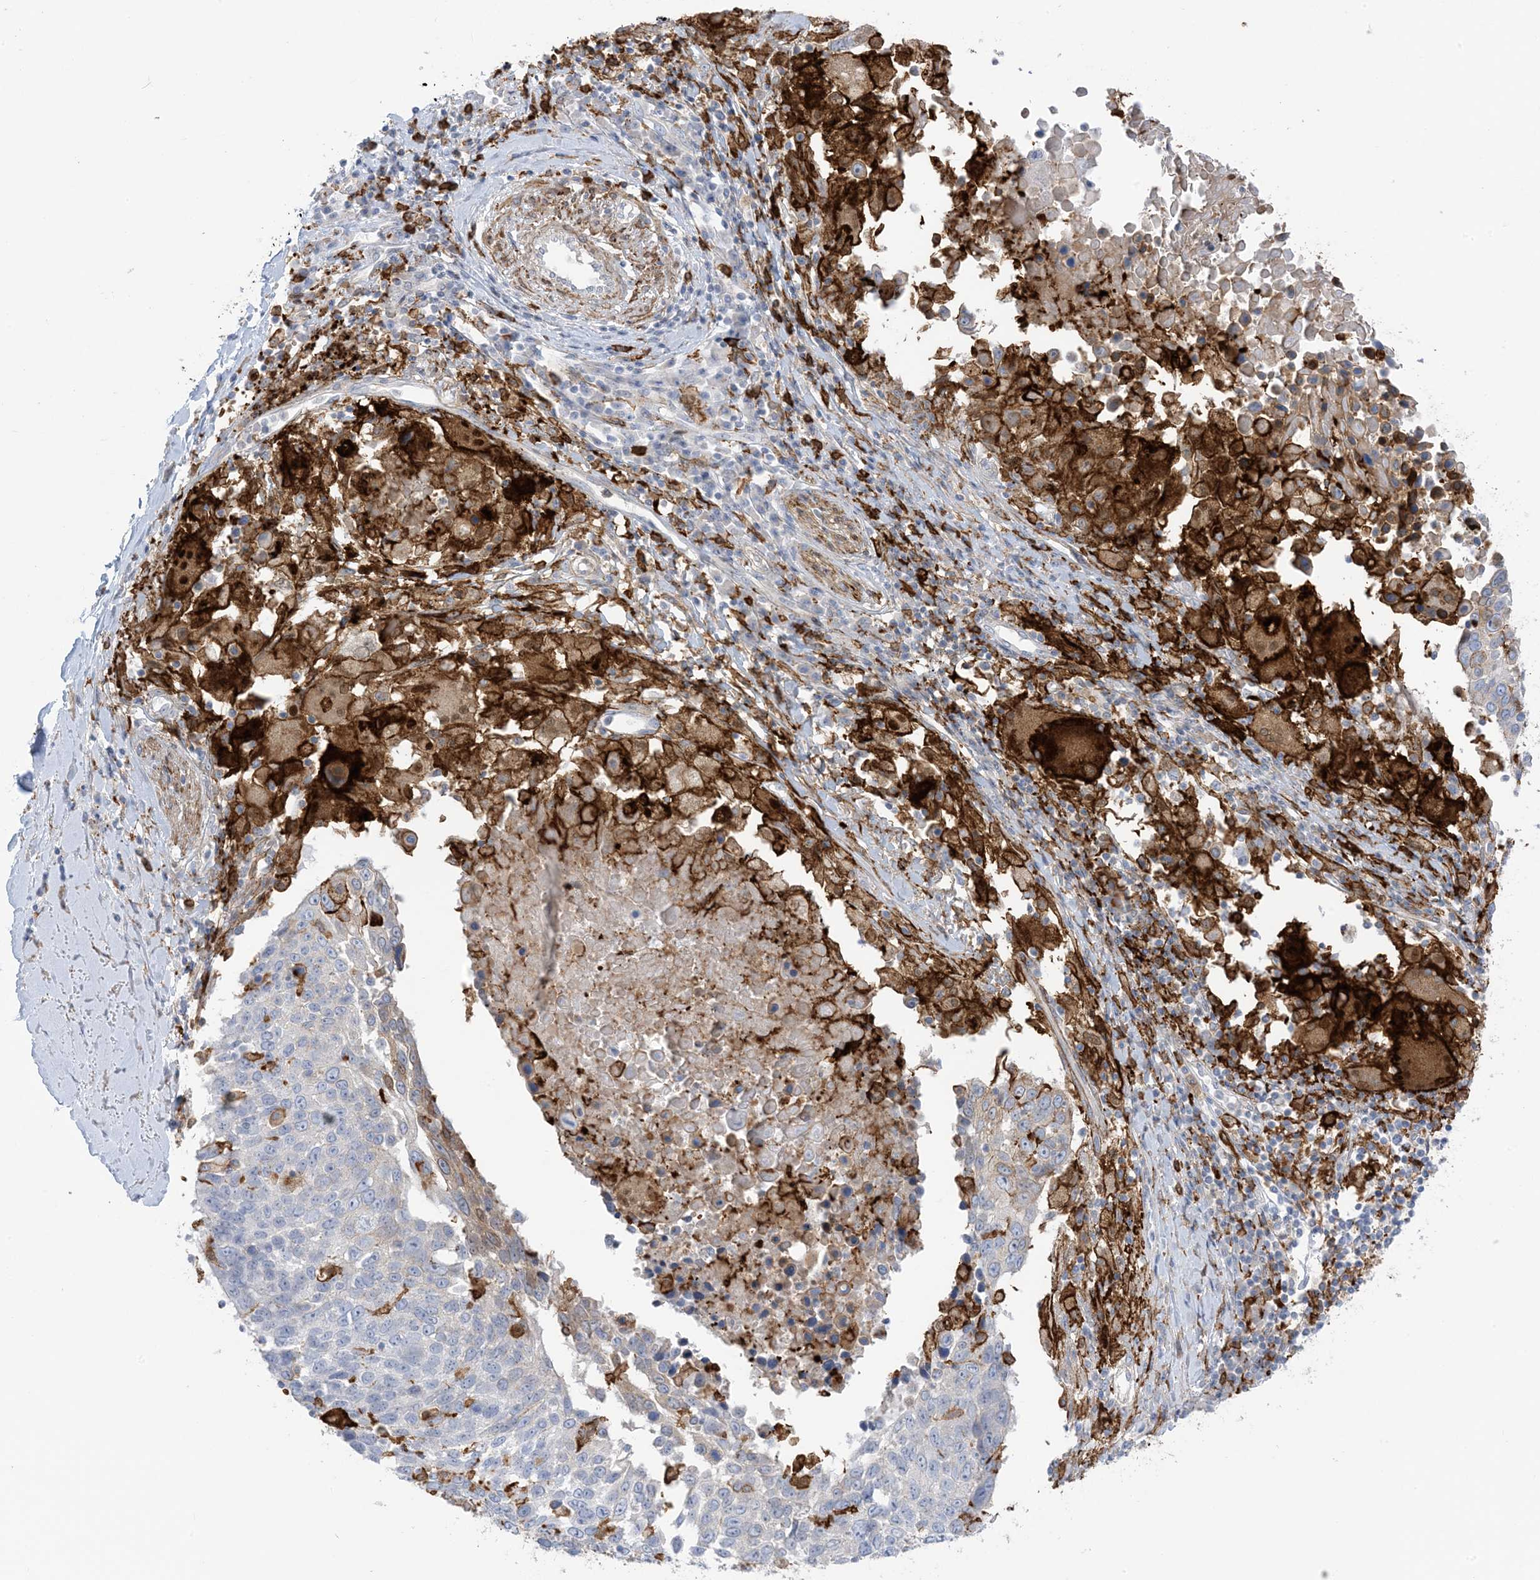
{"staining": {"intensity": "negative", "quantity": "none", "location": "none"}, "tissue": "lung cancer", "cell_type": "Tumor cells", "image_type": "cancer", "snomed": [{"axis": "morphology", "description": "Squamous cell carcinoma, NOS"}, {"axis": "topography", "description": "Lung"}], "caption": "Squamous cell carcinoma (lung) was stained to show a protein in brown. There is no significant staining in tumor cells.", "gene": "ICMT", "patient": {"sex": "male", "age": 66}}